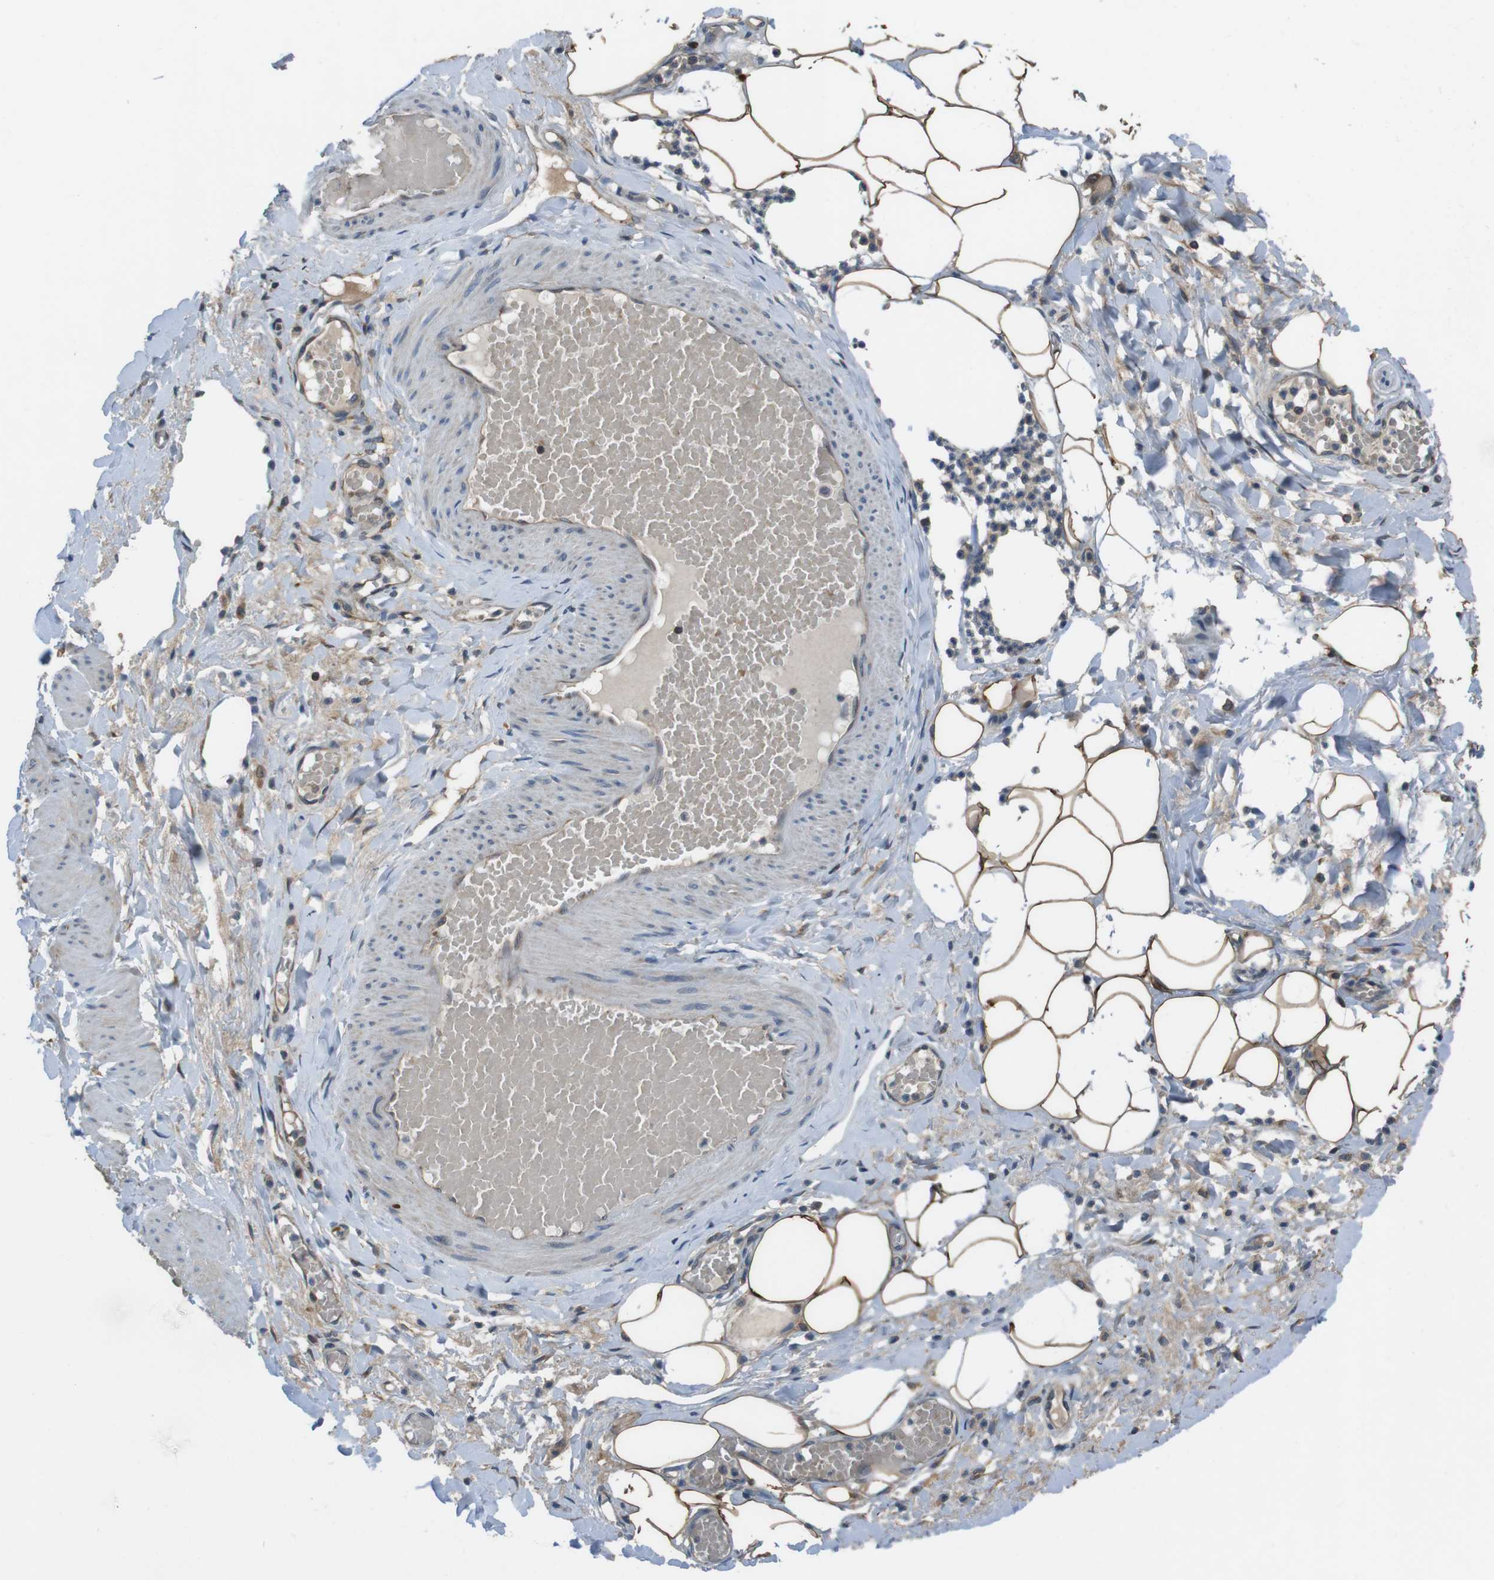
{"staining": {"intensity": "strong", "quantity": ">75%", "location": "cytoplasmic/membranous"}, "tissue": "adipose tissue", "cell_type": "Adipocytes", "image_type": "normal", "snomed": [{"axis": "morphology", "description": "Normal tissue, NOS"}, {"axis": "topography", "description": "Soft tissue"}, {"axis": "topography", "description": "Vascular tissue"}], "caption": "Adipocytes demonstrate high levels of strong cytoplasmic/membranous staining in about >75% of cells in benign adipose tissue.", "gene": "SSR3", "patient": {"sex": "female", "age": 35}}